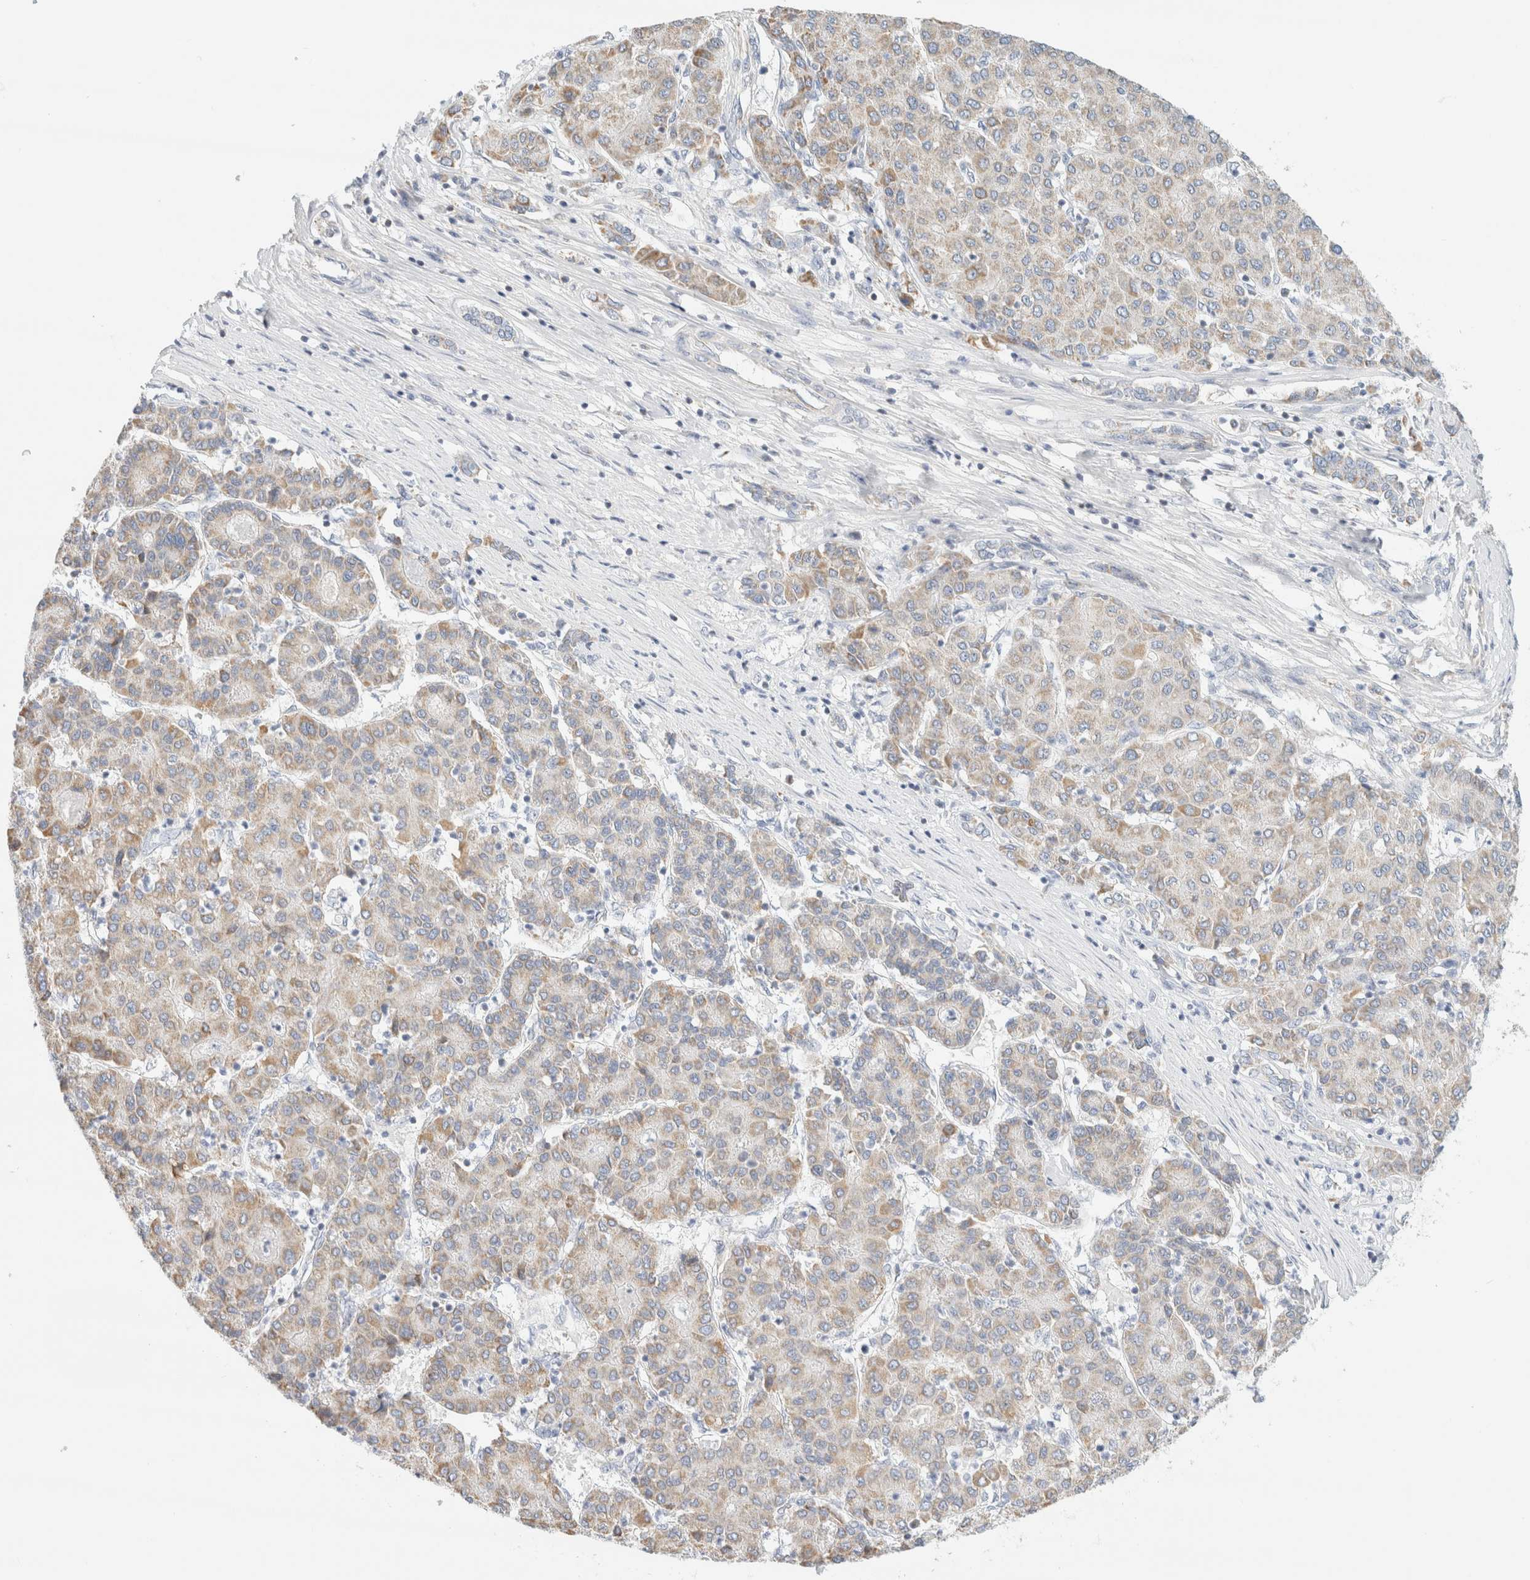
{"staining": {"intensity": "weak", "quantity": "25%-75%", "location": "cytoplasmic/membranous"}, "tissue": "liver cancer", "cell_type": "Tumor cells", "image_type": "cancer", "snomed": [{"axis": "morphology", "description": "Carcinoma, Hepatocellular, NOS"}, {"axis": "topography", "description": "Liver"}], "caption": "Immunohistochemistry (IHC) micrograph of human hepatocellular carcinoma (liver) stained for a protein (brown), which reveals low levels of weak cytoplasmic/membranous positivity in approximately 25%-75% of tumor cells.", "gene": "HDHD3", "patient": {"sex": "male", "age": 65}}